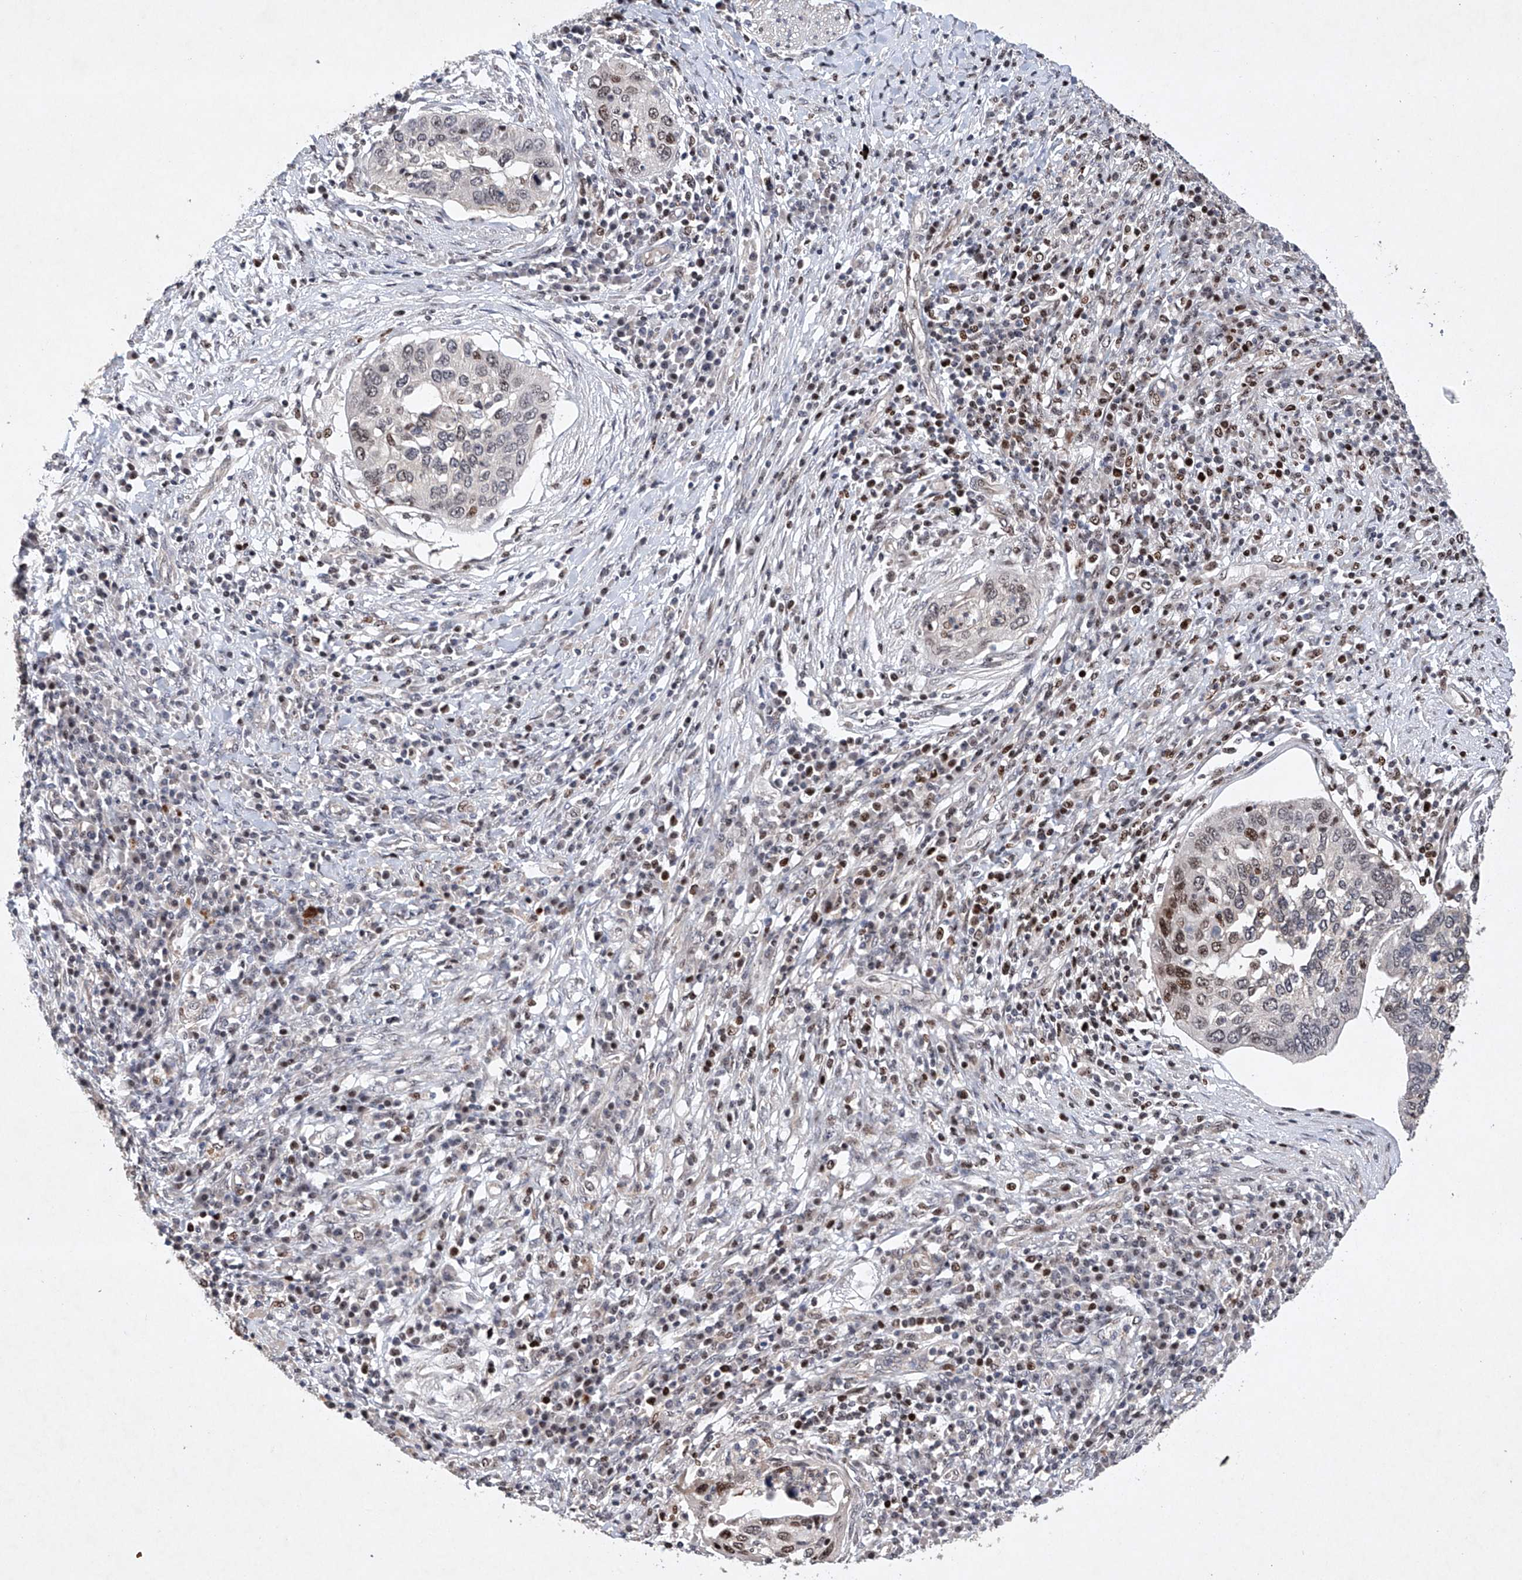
{"staining": {"intensity": "weak", "quantity": "<25%", "location": "nuclear"}, "tissue": "cervical cancer", "cell_type": "Tumor cells", "image_type": "cancer", "snomed": [{"axis": "morphology", "description": "Squamous cell carcinoma, NOS"}, {"axis": "topography", "description": "Cervix"}], "caption": "An image of human cervical cancer is negative for staining in tumor cells.", "gene": "AFG1L", "patient": {"sex": "female", "age": 38}}